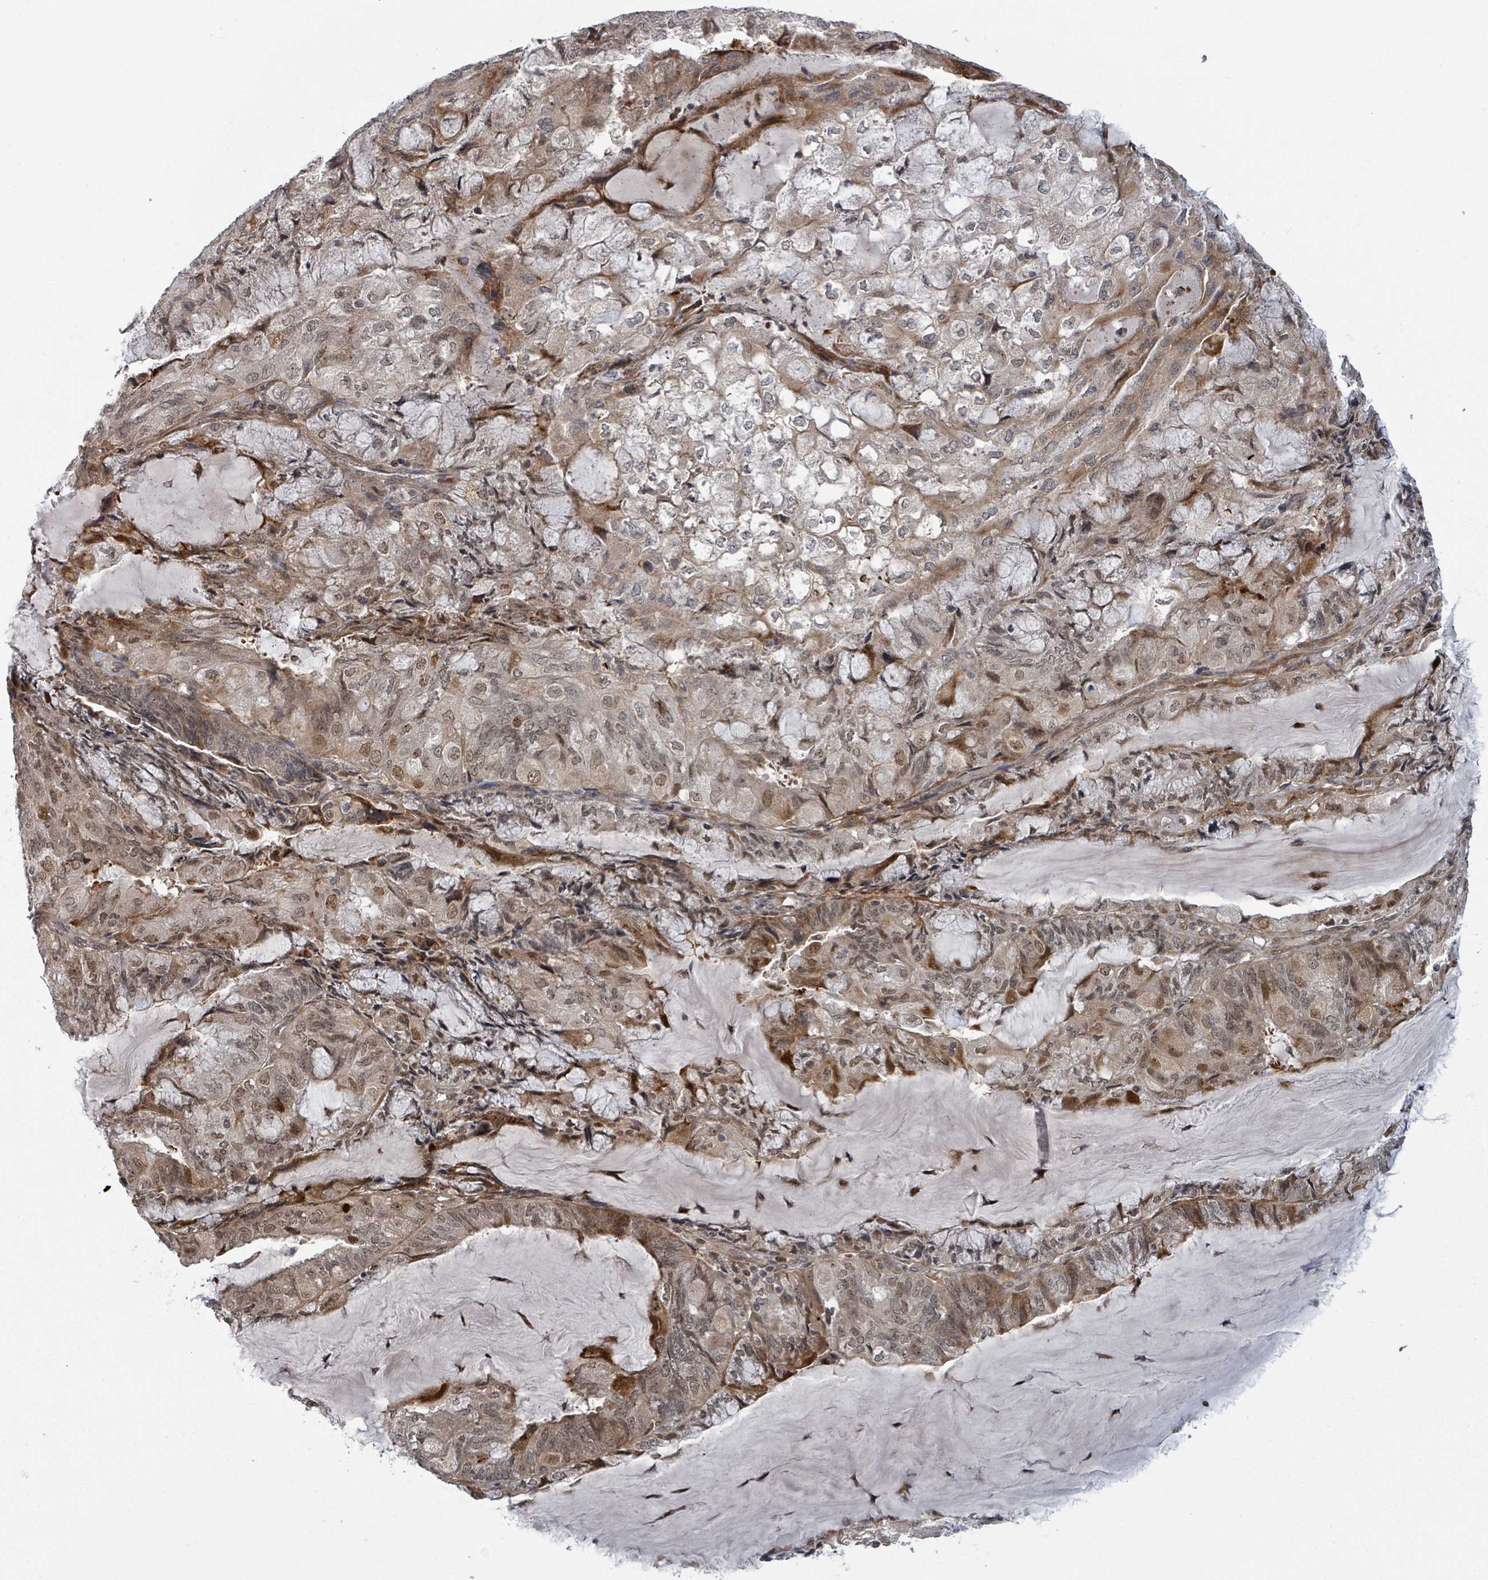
{"staining": {"intensity": "moderate", "quantity": ">75%", "location": "cytoplasmic/membranous,nuclear"}, "tissue": "endometrial cancer", "cell_type": "Tumor cells", "image_type": "cancer", "snomed": [{"axis": "morphology", "description": "Adenocarcinoma, NOS"}, {"axis": "topography", "description": "Endometrium"}], "caption": "About >75% of tumor cells in human adenocarcinoma (endometrial) display moderate cytoplasmic/membranous and nuclear protein expression as visualized by brown immunohistochemical staining.", "gene": "GTF3C1", "patient": {"sex": "female", "age": 81}}